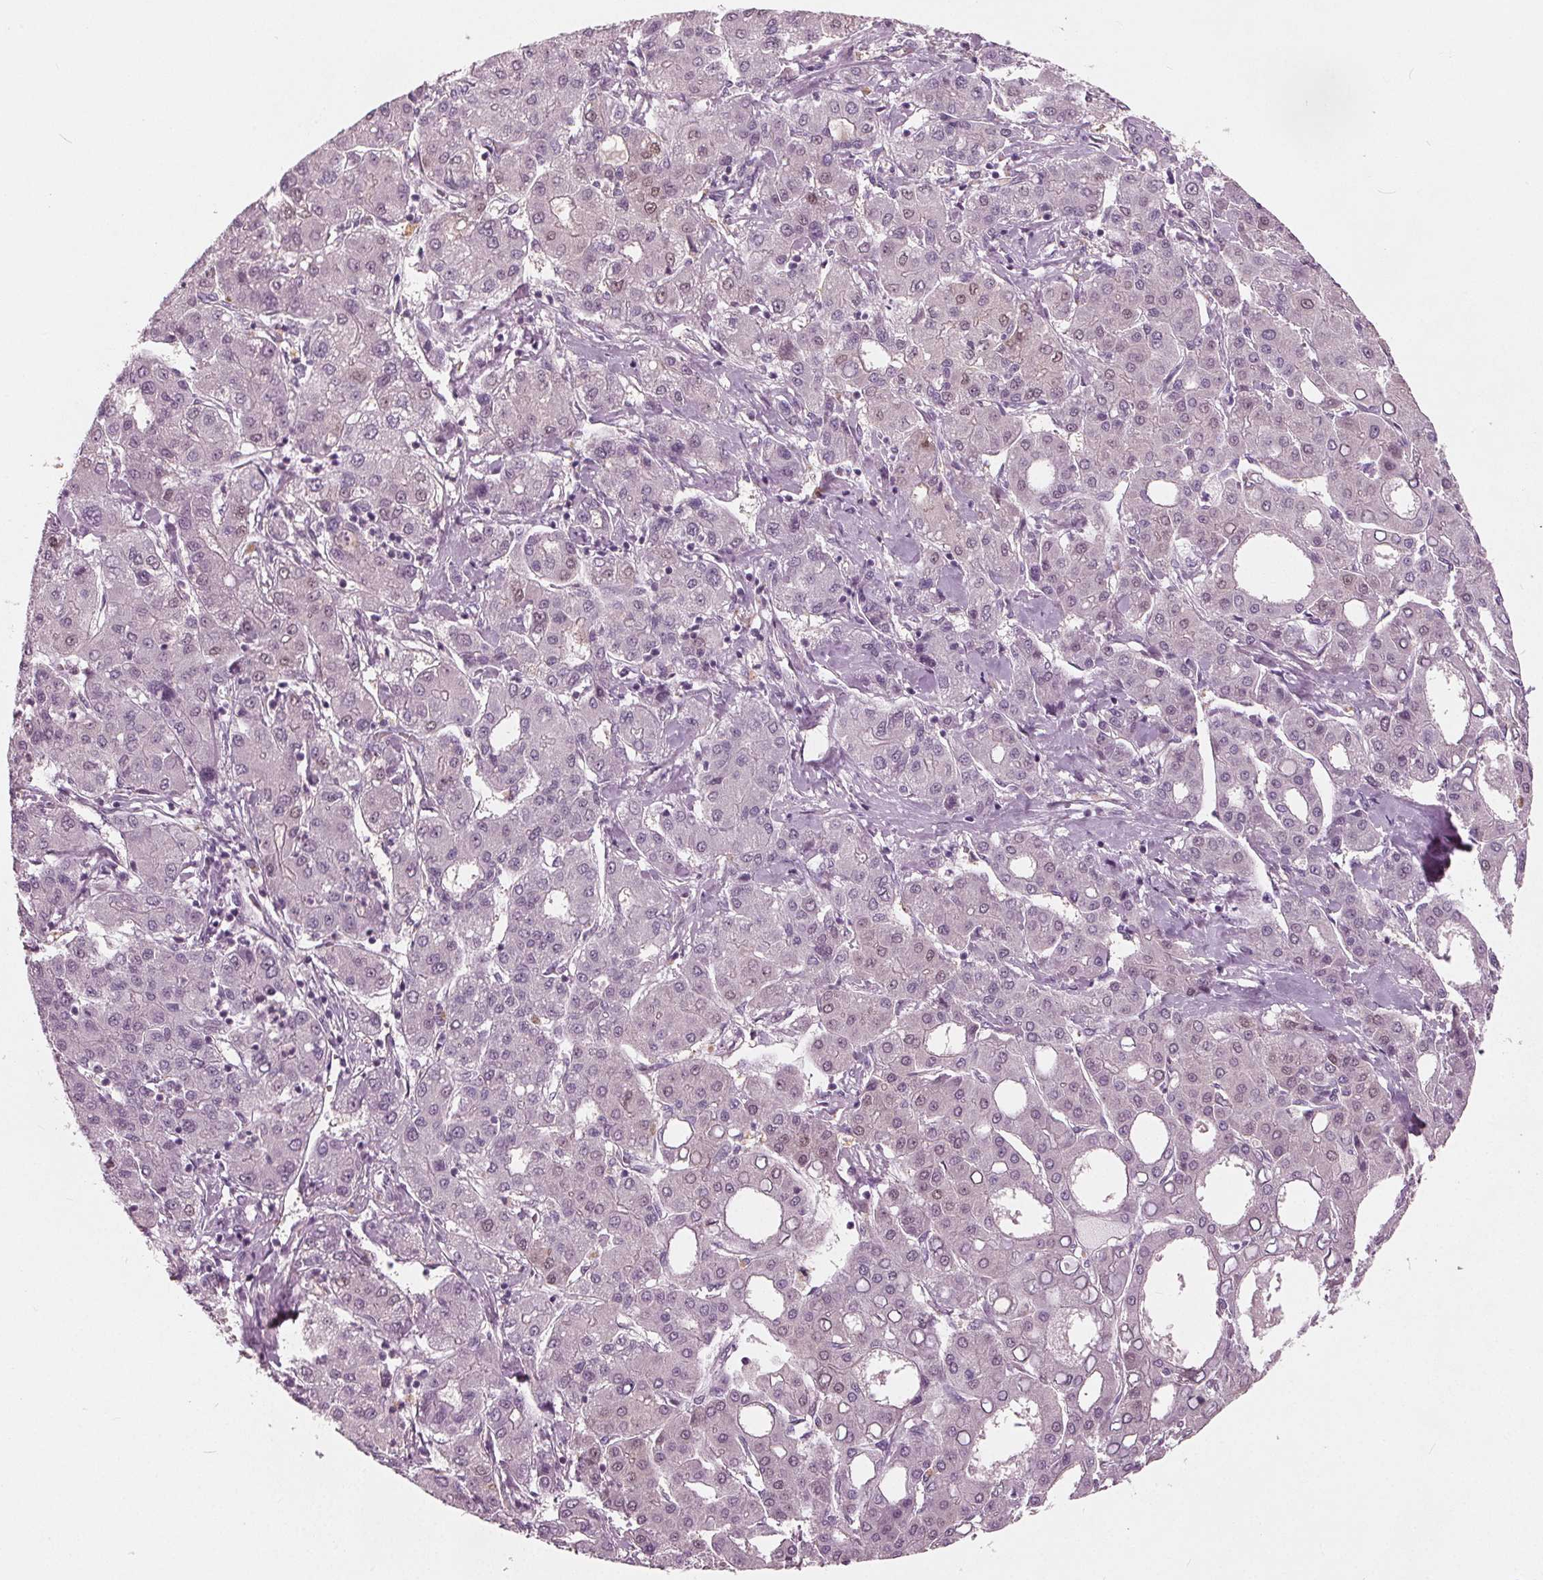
{"staining": {"intensity": "negative", "quantity": "none", "location": "none"}, "tissue": "liver cancer", "cell_type": "Tumor cells", "image_type": "cancer", "snomed": [{"axis": "morphology", "description": "Carcinoma, Hepatocellular, NOS"}, {"axis": "topography", "description": "Liver"}], "caption": "This image is of liver hepatocellular carcinoma stained with IHC to label a protein in brown with the nuclei are counter-stained blue. There is no positivity in tumor cells. (Brightfield microscopy of DAB (3,3'-diaminobenzidine) IHC at high magnification).", "gene": "TKFC", "patient": {"sex": "male", "age": 65}}